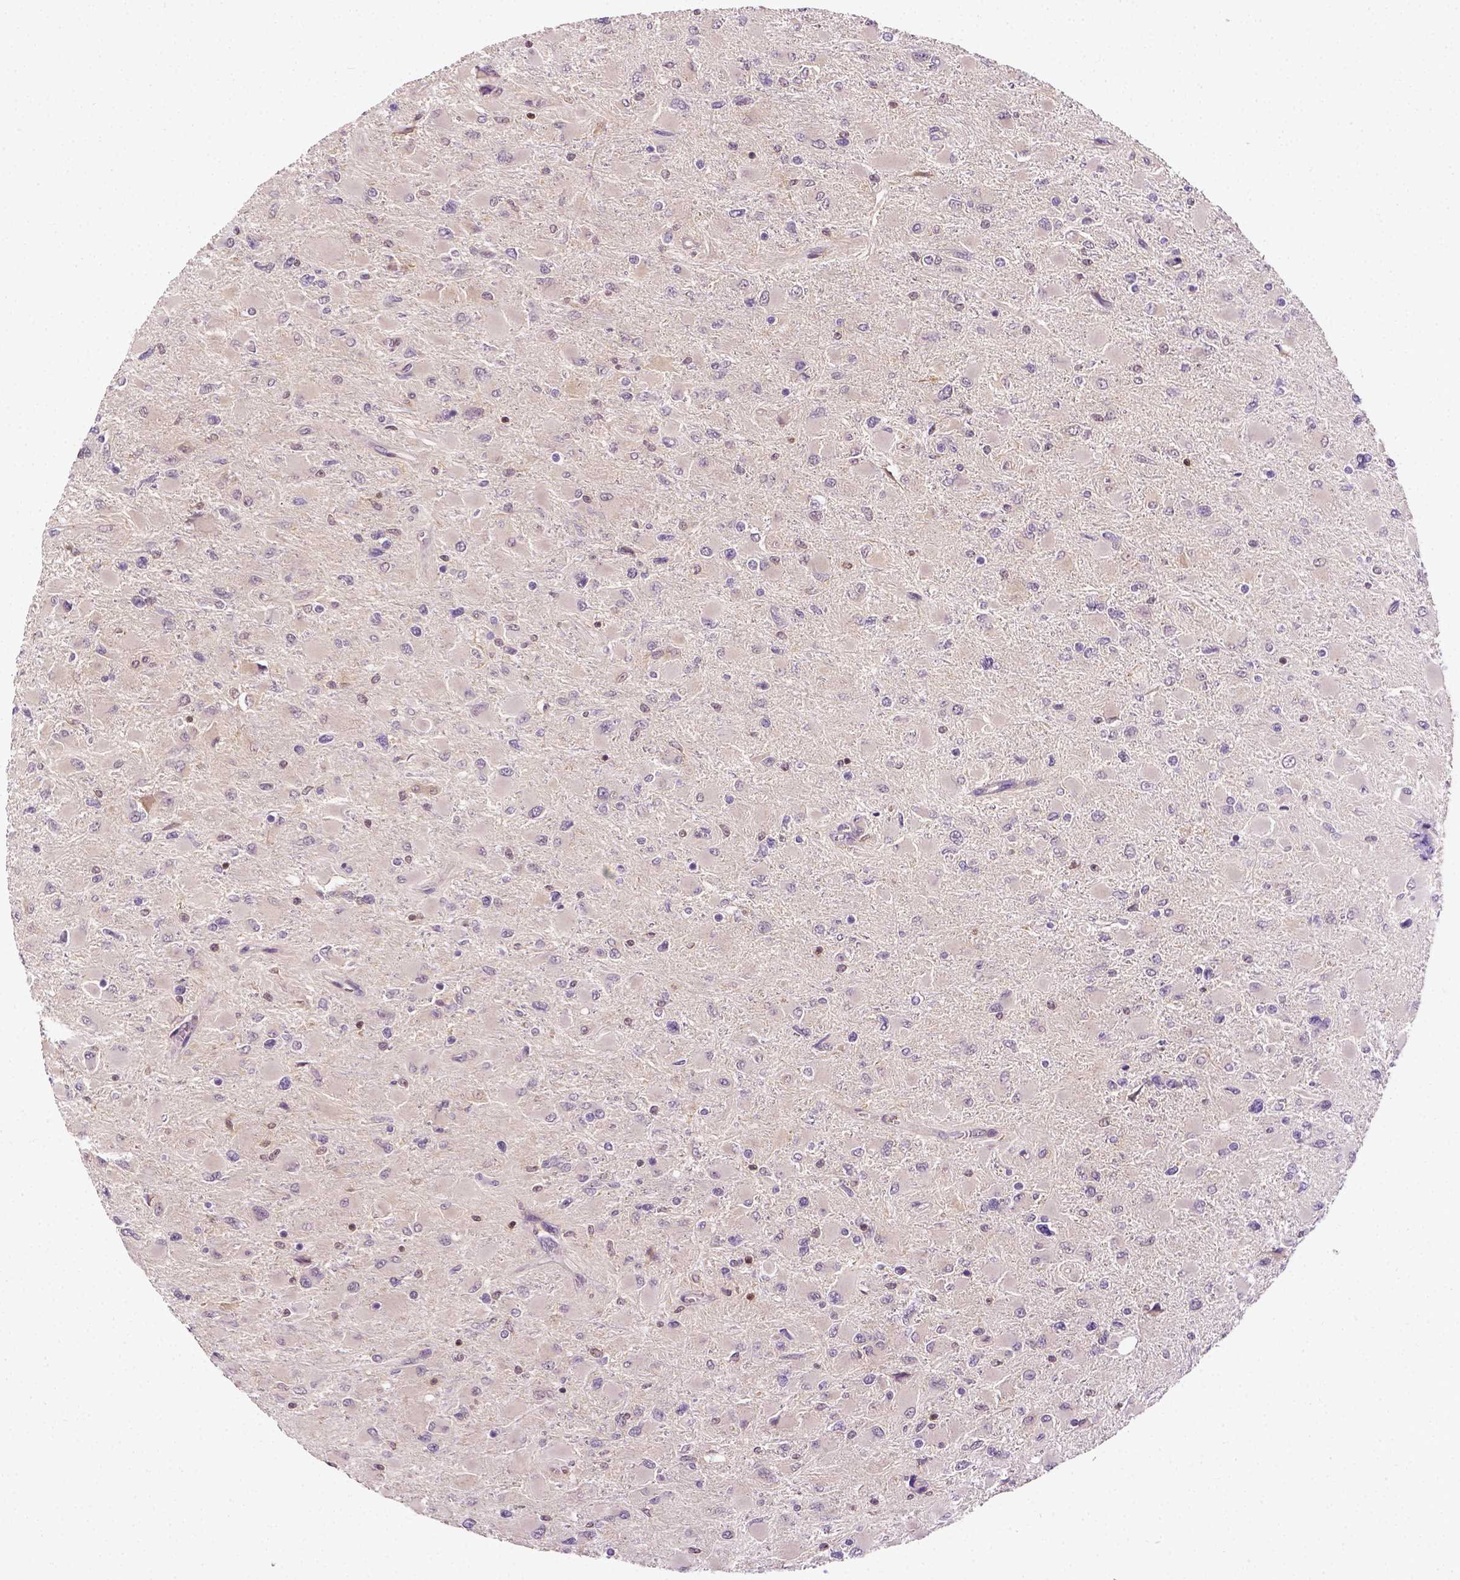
{"staining": {"intensity": "negative", "quantity": "none", "location": "none"}, "tissue": "glioma", "cell_type": "Tumor cells", "image_type": "cancer", "snomed": [{"axis": "morphology", "description": "Glioma, malignant, High grade"}, {"axis": "topography", "description": "Cerebral cortex"}], "caption": "Immunohistochemistry (IHC) photomicrograph of glioma stained for a protein (brown), which exhibits no staining in tumor cells.", "gene": "MATK", "patient": {"sex": "female", "age": 36}}